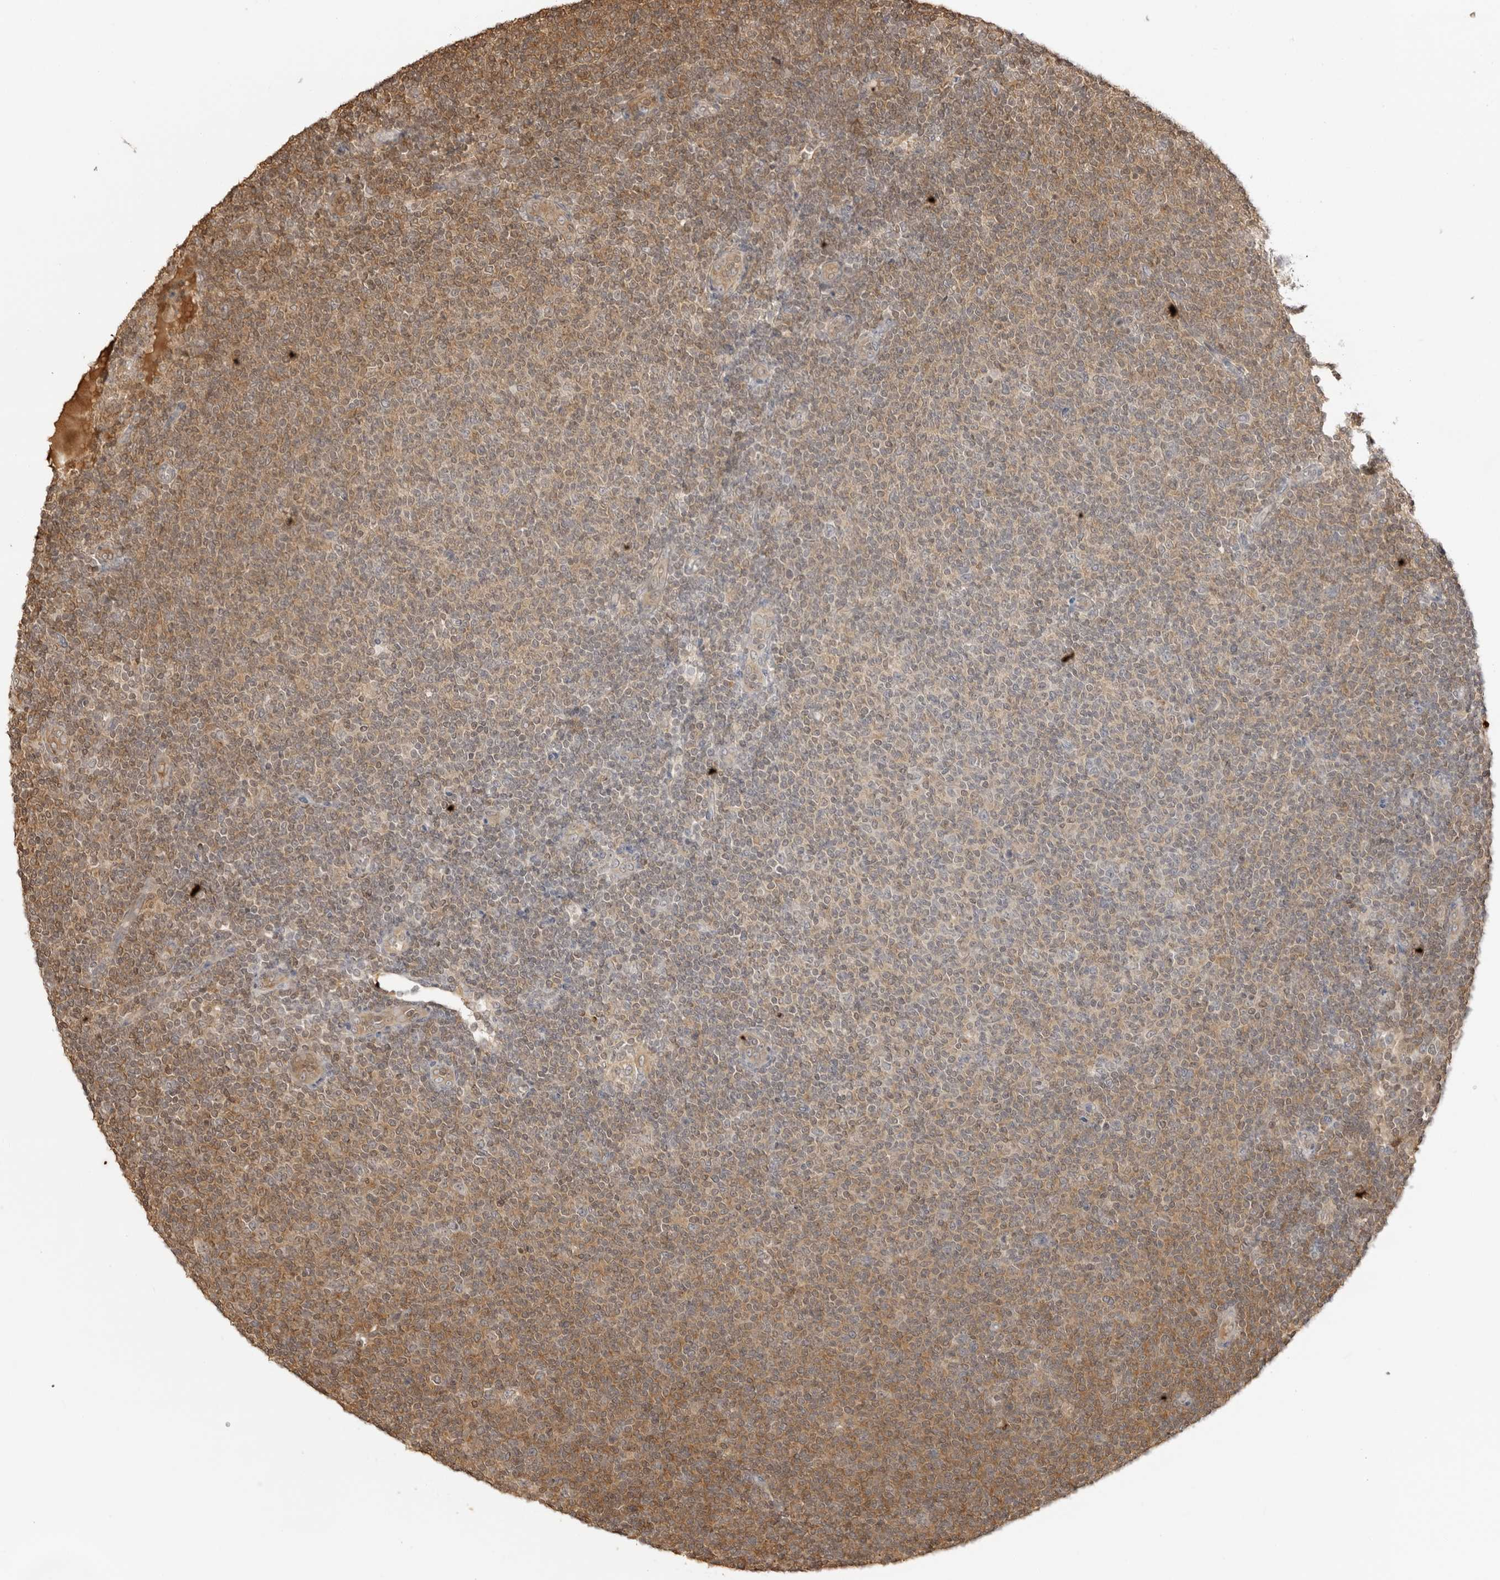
{"staining": {"intensity": "moderate", "quantity": "25%-75%", "location": "cytoplasmic/membranous"}, "tissue": "lymphoma", "cell_type": "Tumor cells", "image_type": "cancer", "snomed": [{"axis": "morphology", "description": "Malignant lymphoma, non-Hodgkin's type, Low grade"}, {"axis": "topography", "description": "Lymph node"}], "caption": "Tumor cells show moderate cytoplasmic/membranous expression in approximately 25%-75% of cells in low-grade malignant lymphoma, non-Hodgkin's type. (DAB = brown stain, brightfield microscopy at high magnification).", "gene": "IKBKE", "patient": {"sex": "male", "age": 66}}